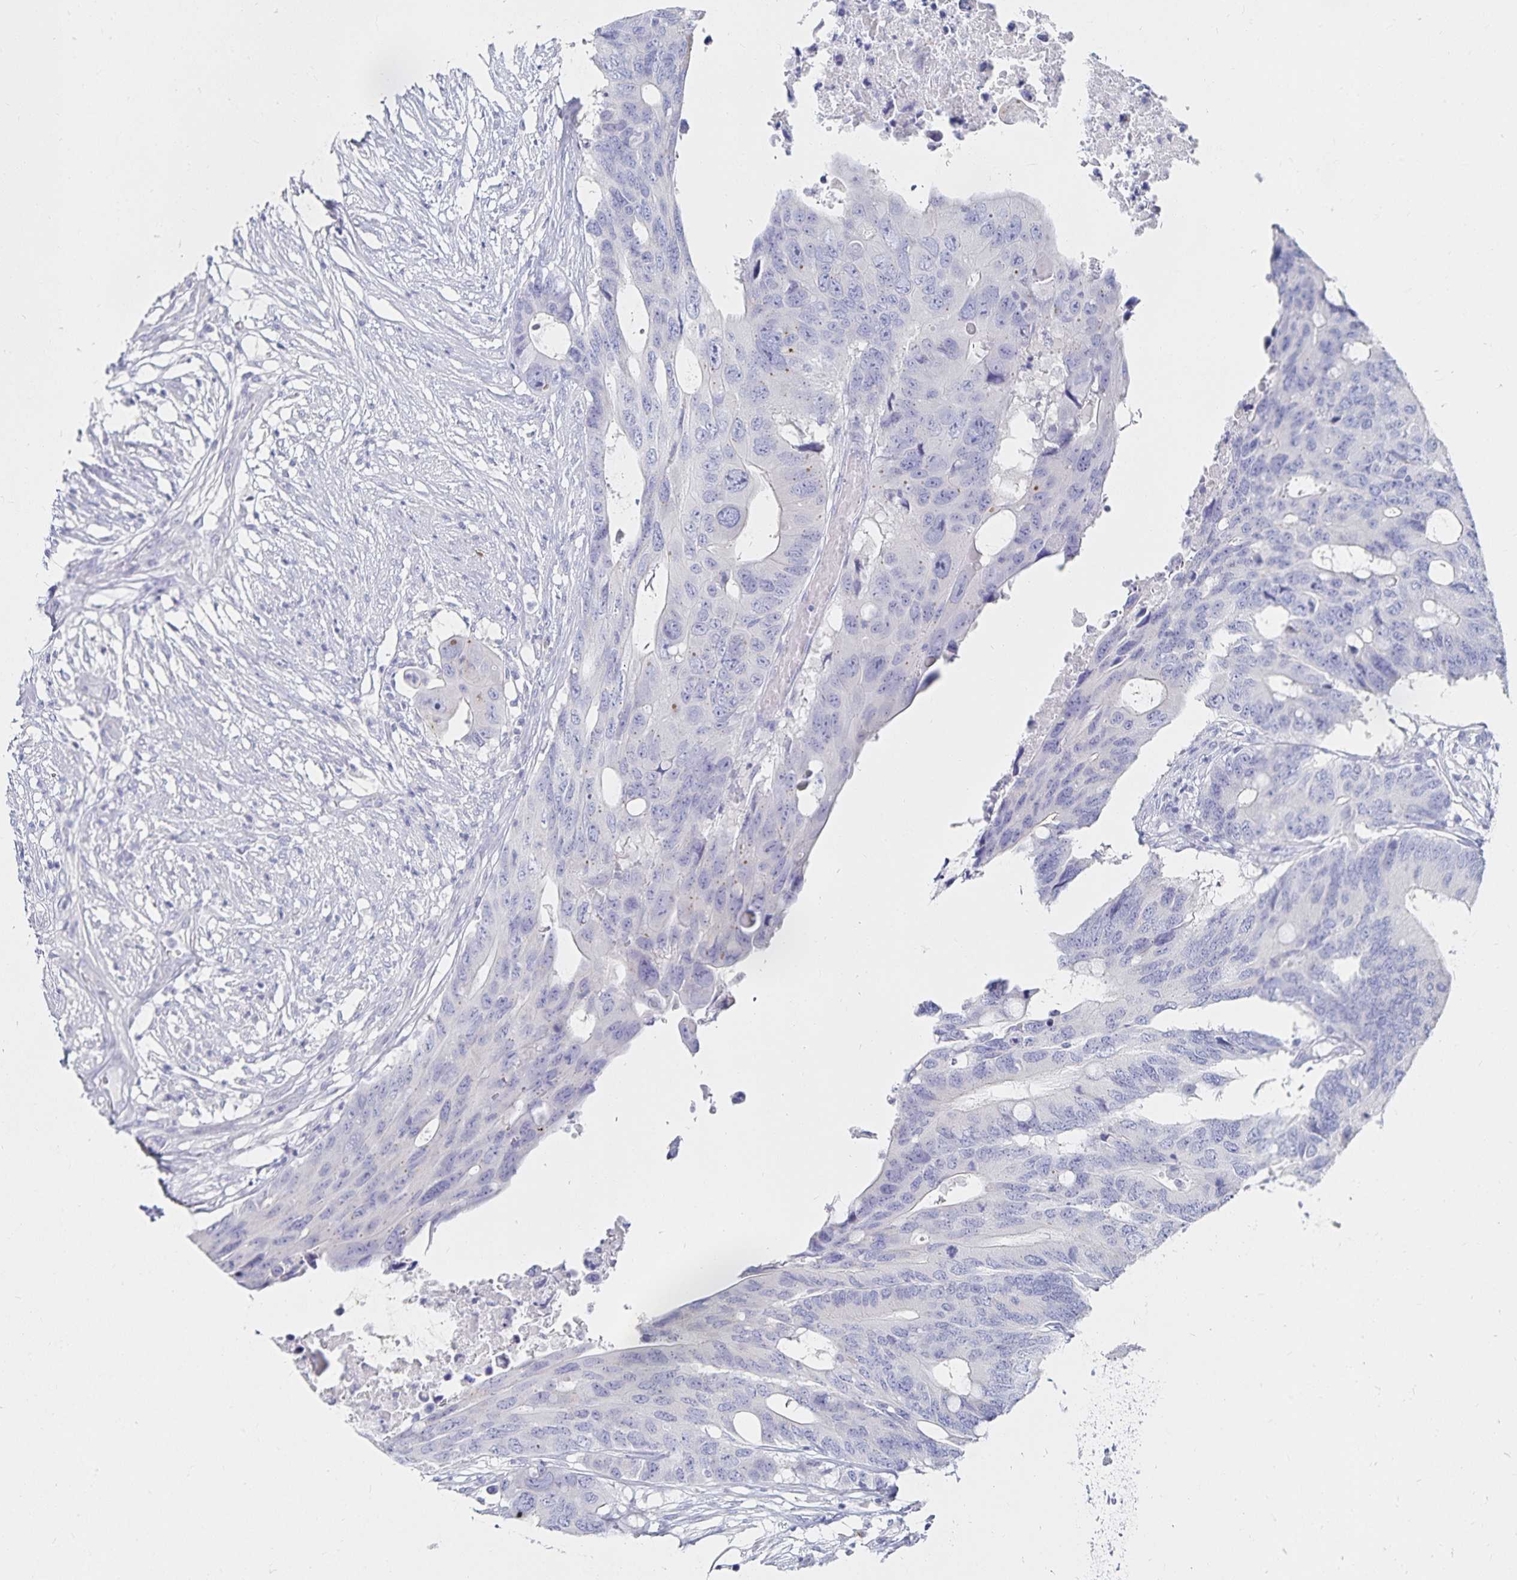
{"staining": {"intensity": "negative", "quantity": "none", "location": "none"}, "tissue": "colorectal cancer", "cell_type": "Tumor cells", "image_type": "cancer", "snomed": [{"axis": "morphology", "description": "Adenocarcinoma, NOS"}, {"axis": "topography", "description": "Colon"}], "caption": "Immunohistochemistry photomicrograph of adenocarcinoma (colorectal) stained for a protein (brown), which exhibits no staining in tumor cells.", "gene": "TNIP1", "patient": {"sex": "male", "age": 71}}